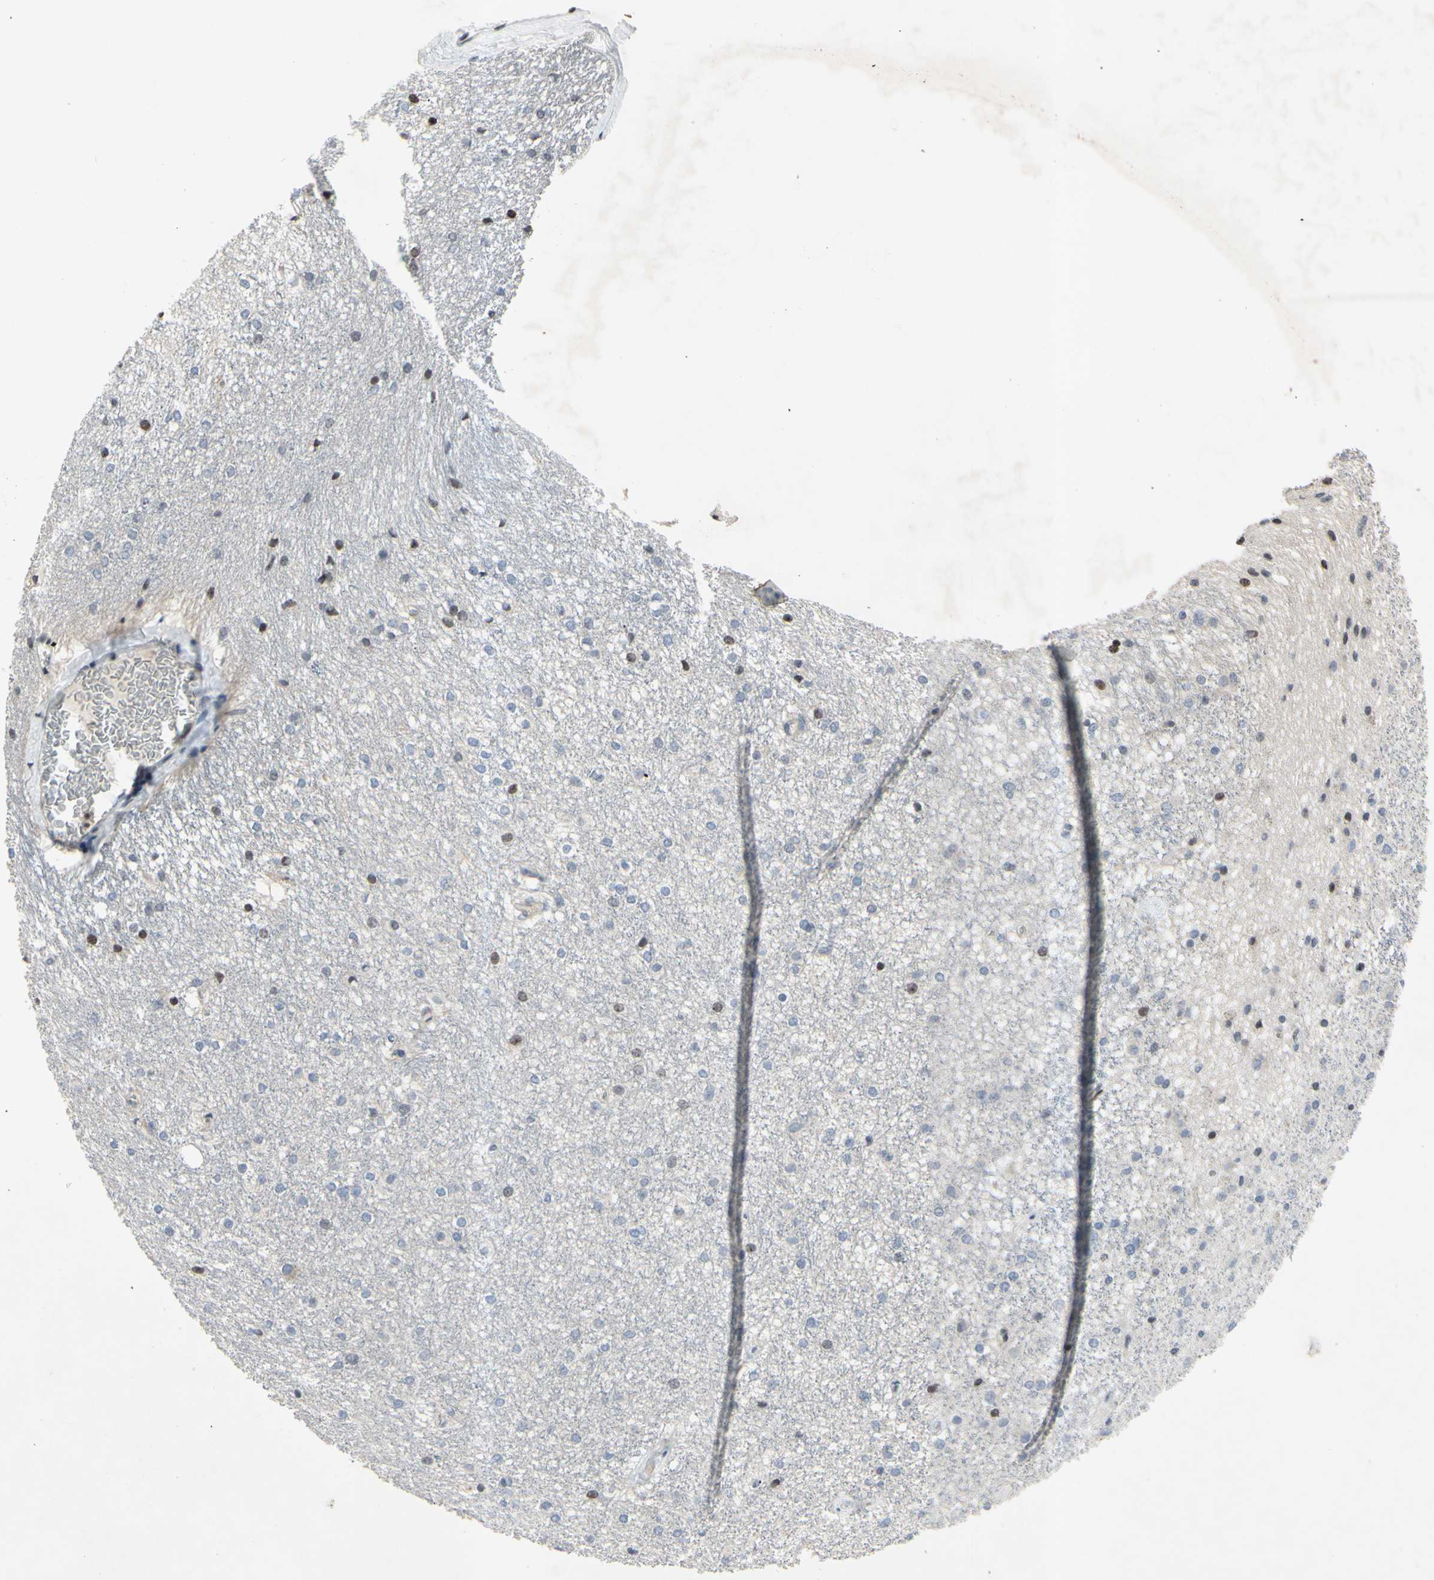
{"staining": {"intensity": "moderate", "quantity": "25%-75%", "location": "nuclear"}, "tissue": "caudate", "cell_type": "Glial cells", "image_type": "normal", "snomed": [{"axis": "morphology", "description": "Normal tissue, NOS"}, {"axis": "topography", "description": "Lateral ventricle wall"}], "caption": "High-power microscopy captured an immunohistochemistry histopathology image of benign caudate, revealing moderate nuclear expression in about 25%-75% of glial cells.", "gene": "ARG1", "patient": {"sex": "female", "age": 19}}